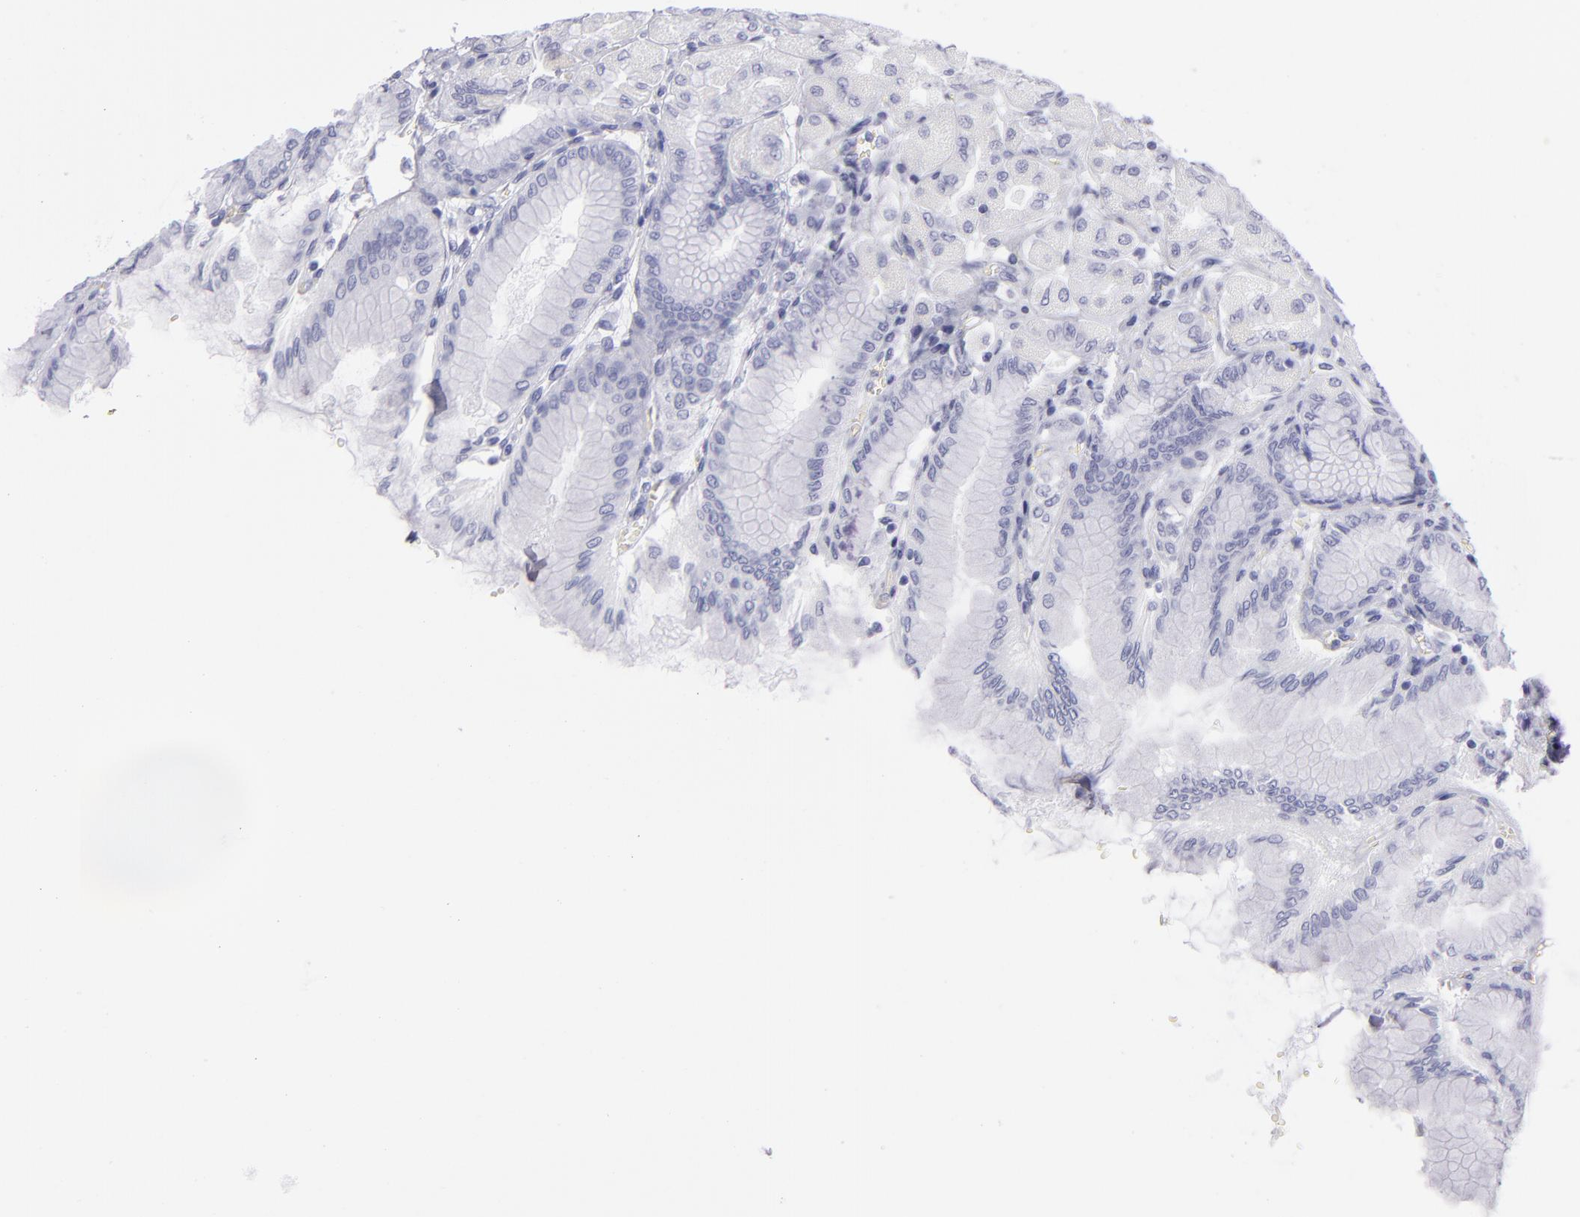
{"staining": {"intensity": "negative", "quantity": "none", "location": "none"}, "tissue": "stomach", "cell_type": "Glandular cells", "image_type": "normal", "snomed": [{"axis": "morphology", "description": "Normal tissue, NOS"}, {"axis": "topography", "description": "Stomach, upper"}], "caption": "An immunohistochemistry histopathology image of benign stomach is shown. There is no staining in glandular cells of stomach. (Stains: DAB (3,3'-diaminobenzidine) immunohistochemistry with hematoxylin counter stain, Microscopy: brightfield microscopy at high magnification).", "gene": "PVALB", "patient": {"sex": "female", "age": 56}}